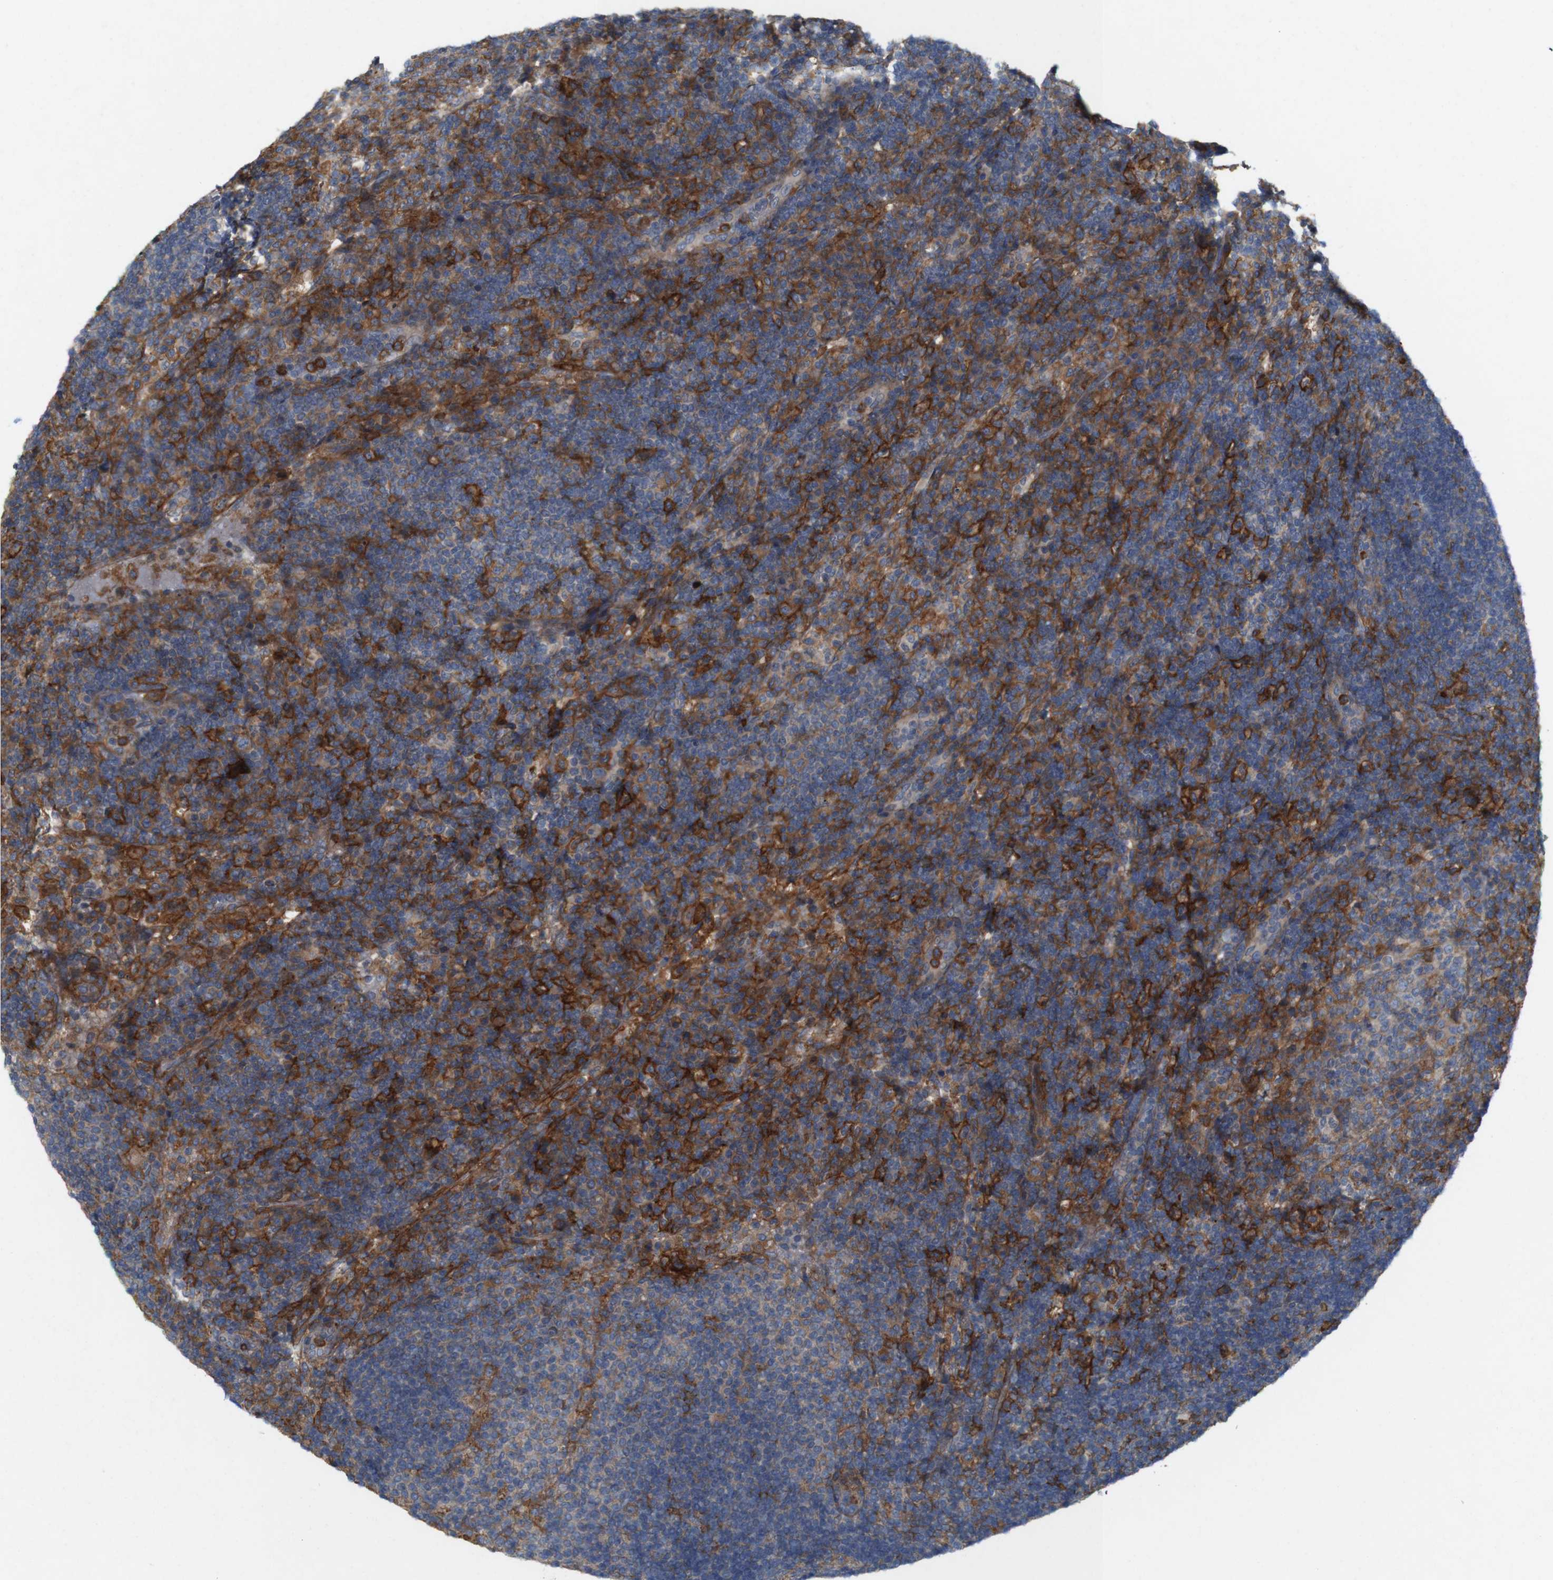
{"staining": {"intensity": "moderate", "quantity": "<25%", "location": "cytoplasmic/membranous"}, "tissue": "lymph node", "cell_type": "Germinal center cells", "image_type": "normal", "snomed": [{"axis": "morphology", "description": "Normal tissue, NOS"}, {"axis": "topography", "description": "Lymph node"}], "caption": "IHC histopathology image of normal lymph node stained for a protein (brown), which reveals low levels of moderate cytoplasmic/membranous expression in about <25% of germinal center cells.", "gene": "SIGLEC8", "patient": {"sex": "female", "age": 53}}